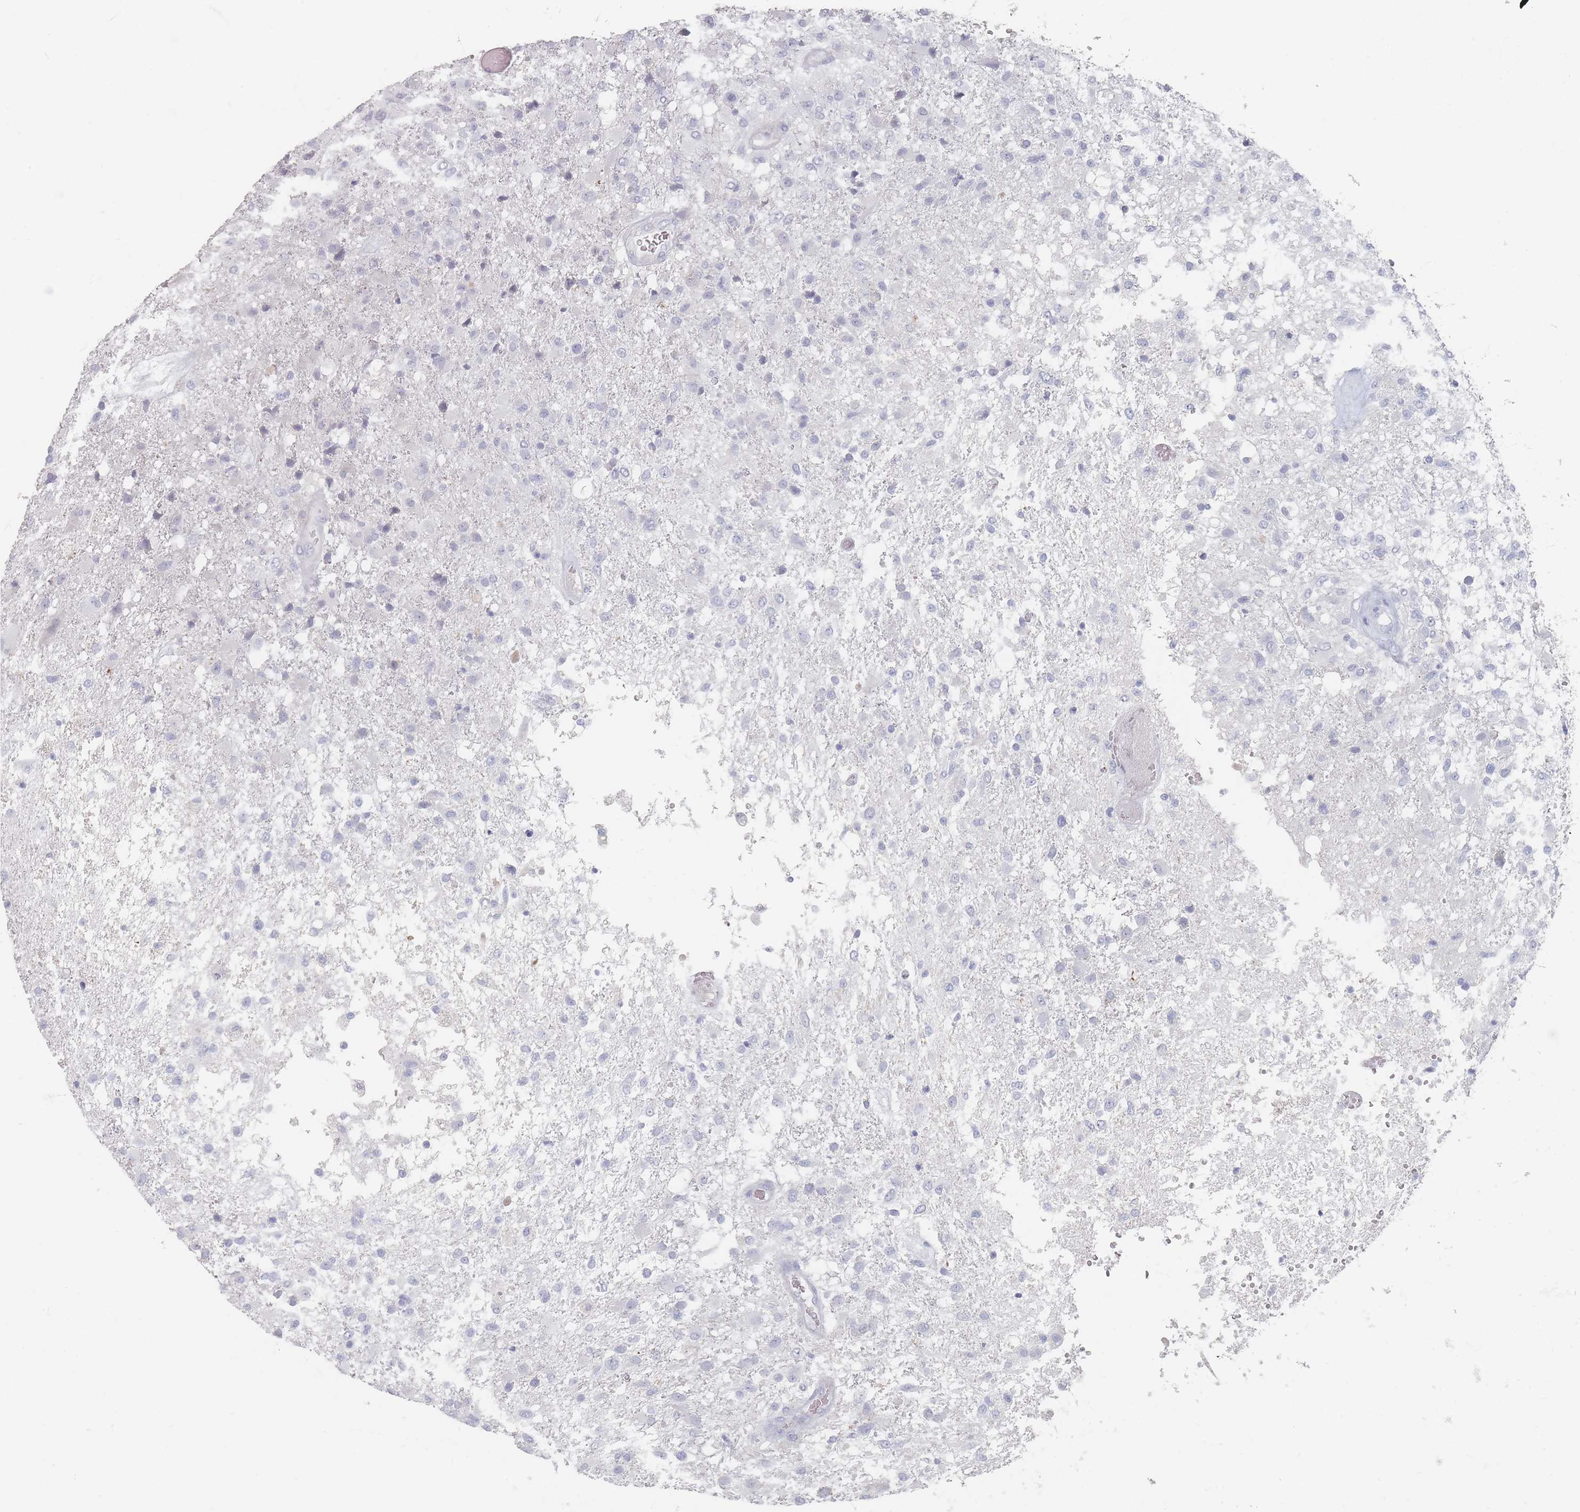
{"staining": {"intensity": "negative", "quantity": "none", "location": "none"}, "tissue": "glioma", "cell_type": "Tumor cells", "image_type": "cancer", "snomed": [{"axis": "morphology", "description": "Glioma, malignant, High grade"}, {"axis": "topography", "description": "Brain"}], "caption": "High-grade glioma (malignant) stained for a protein using immunohistochemistry (IHC) reveals no positivity tumor cells.", "gene": "CD37", "patient": {"sex": "female", "age": 74}}